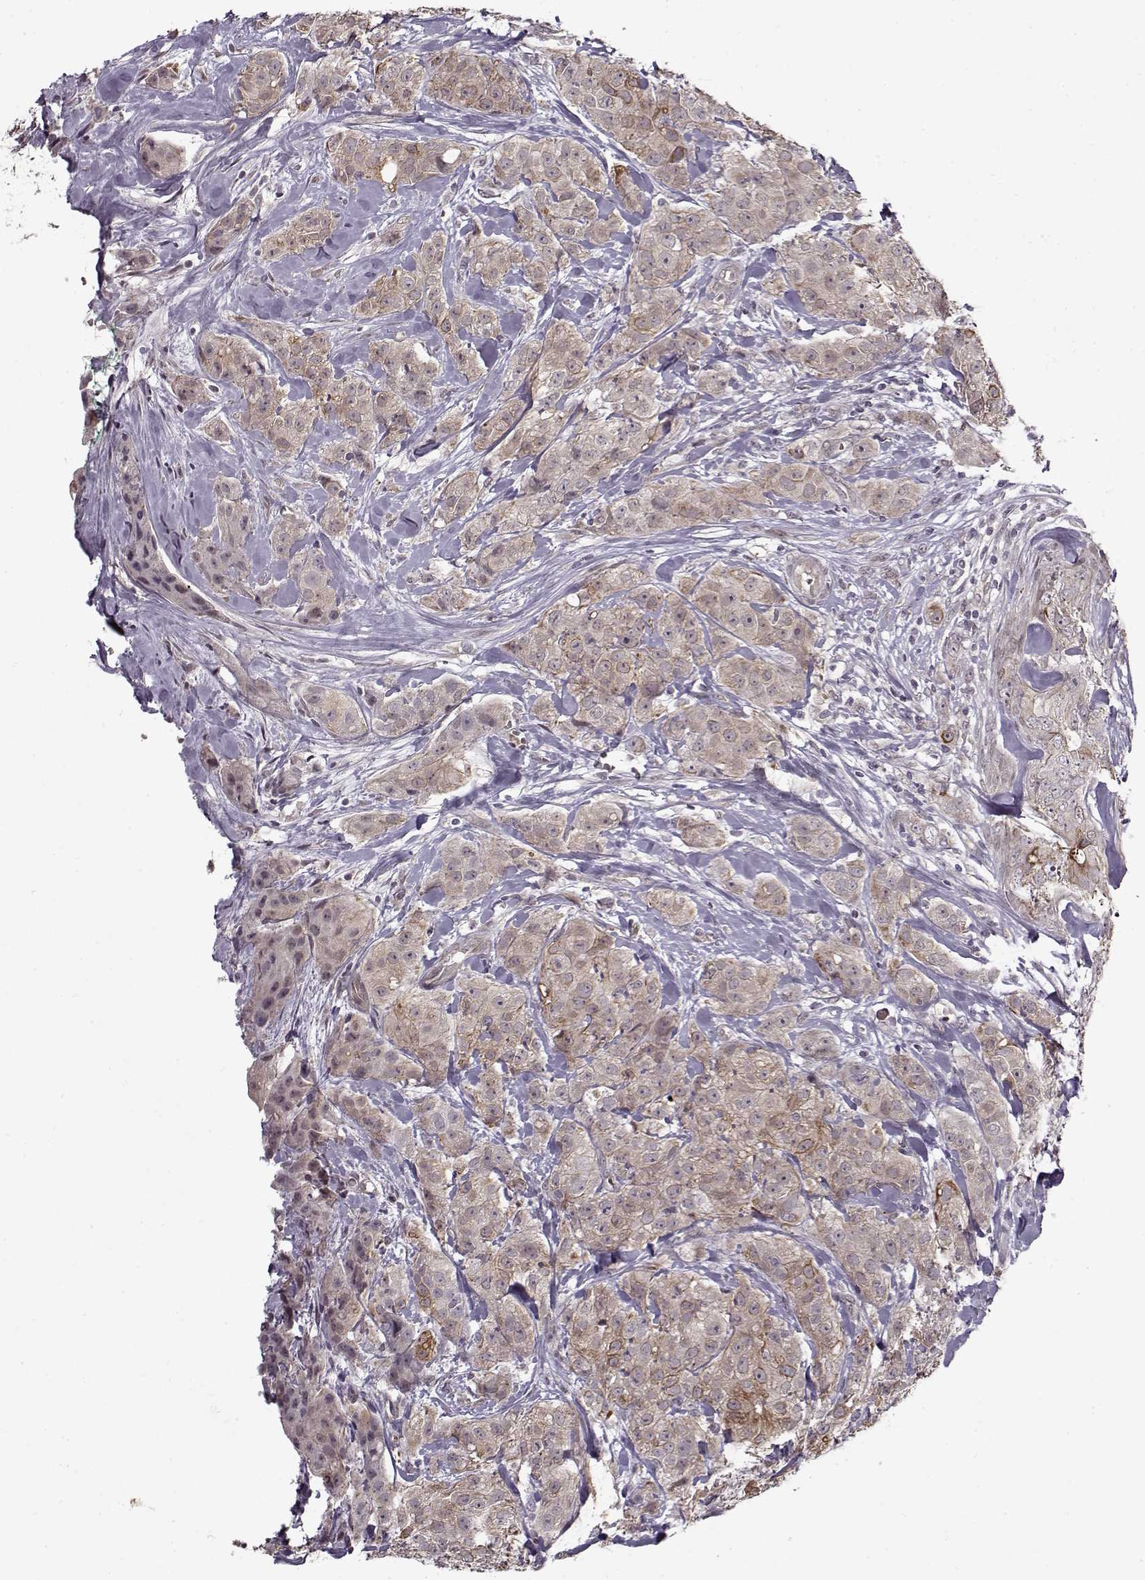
{"staining": {"intensity": "strong", "quantity": "<25%", "location": "cytoplasmic/membranous"}, "tissue": "breast cancer", "cell_type": "Tumor cells", "image_type": "cancer", "snomed": [{"axis": "morphology", "description": "Duct carcinoma"}, {"axis": "topography", "description": "Breast"}], "caption": "High-power microscopy captured an immunohistochemistry image of invasive ductal carcinoma (breast), revealing strong cytoplasmic/membranous staining in about <25% of tumor cells. (Stains: DAB (3,3'-diaminobenzidine) in brown, nuclei in blue, Microscopy: brightfield microscopy at high magnification).", "gene": "DENND4B", "patient": {"sex": "female", "age": 43}}